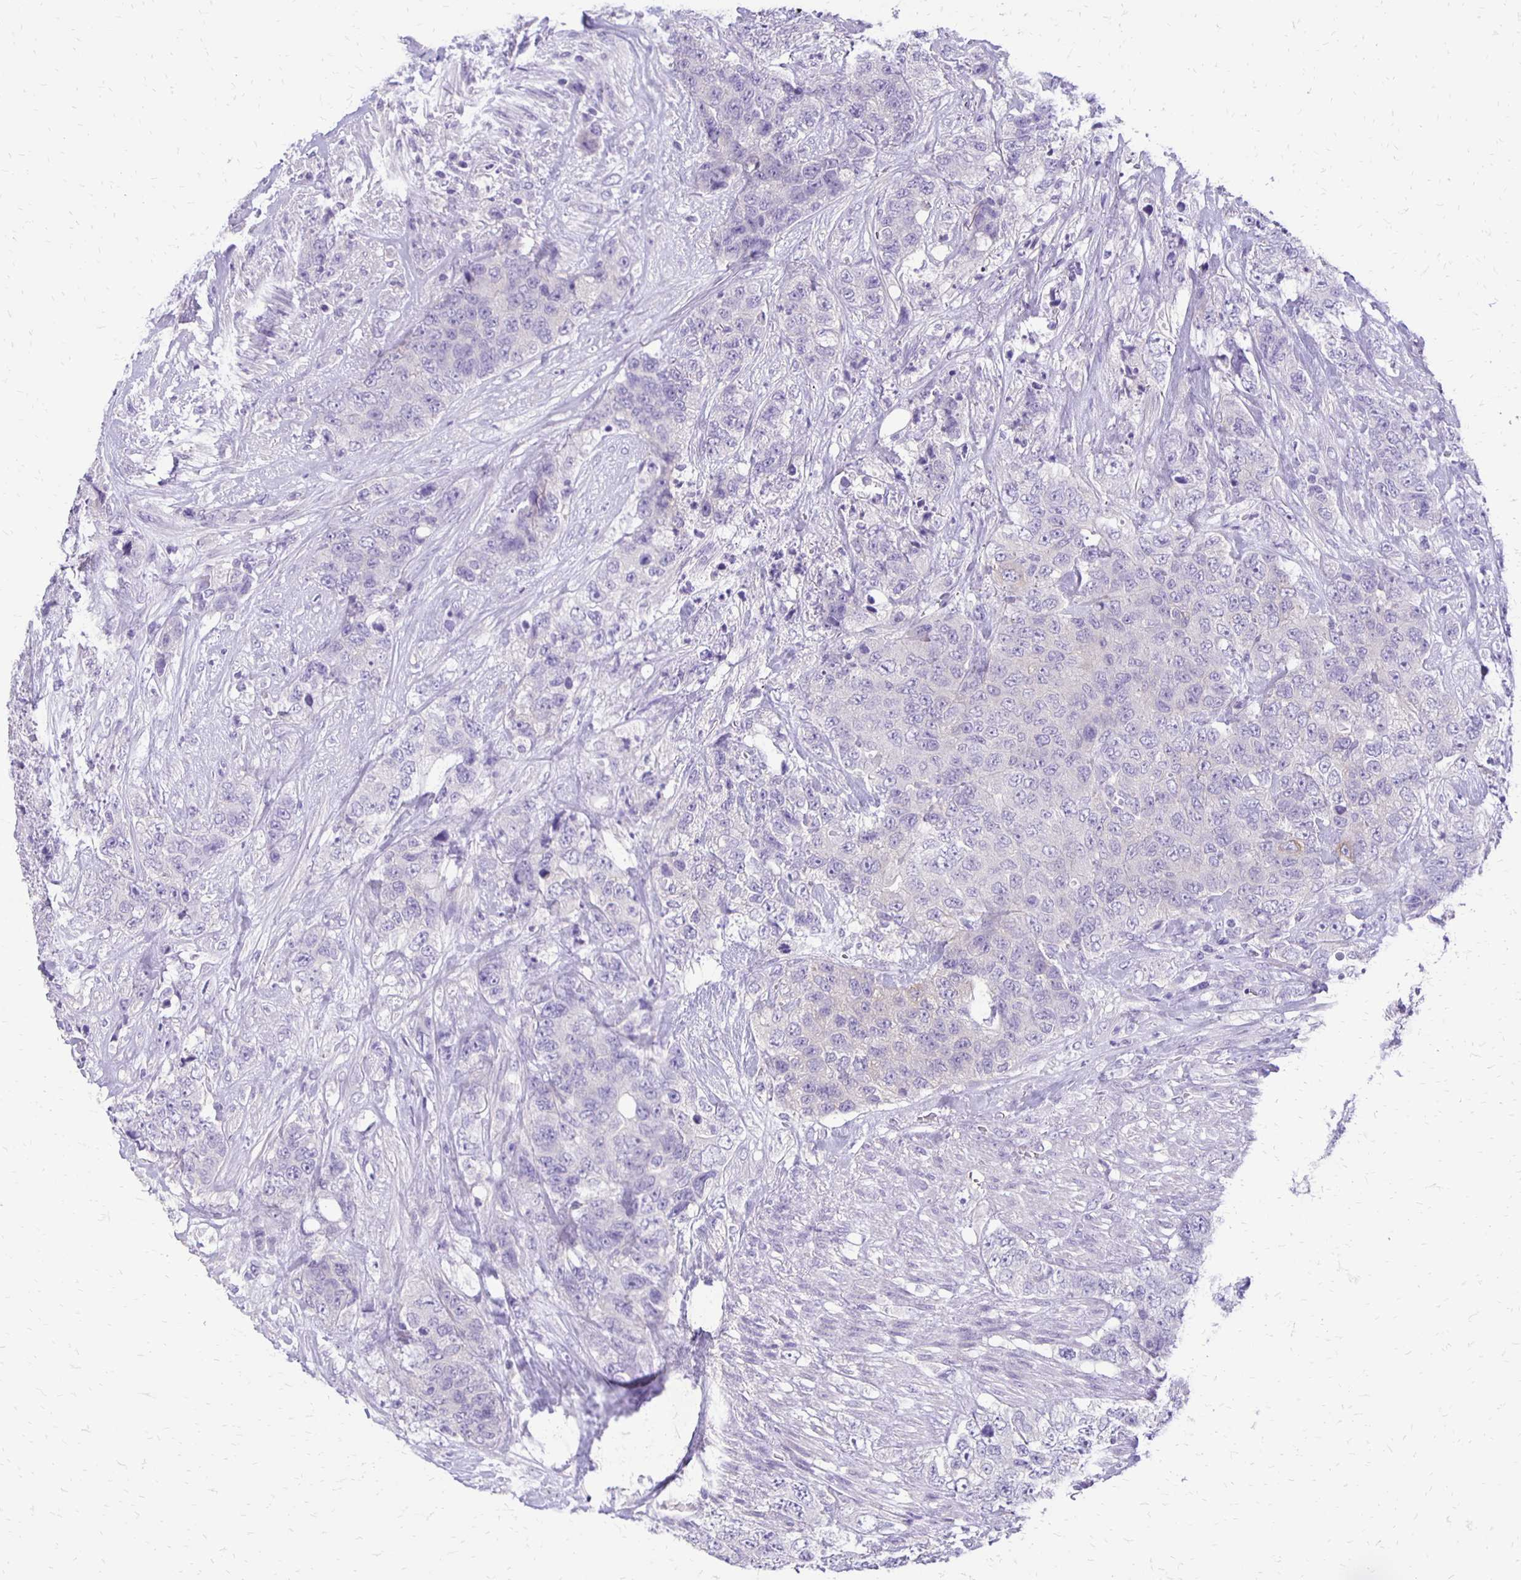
{"staining": {"intensity": "negative", "quantity": "none", "location": "none"}, "tissue": "urothelial cancer", "cell_type": "Tumor cells", "image_type": "cancer", "snomed": [{"axis": "morphology", "description": "Urothelial carcinoma, High grade"}, {"axis": "topography", "description": "Urinary bladder"}], "caption": "Immunohistochemistry photomicrograph of human urothelial cancer stained for a protein (brown), which shows no positivity in tumor cells.", "gene": "ANKRD45", "patient": {"sex": "female", "age": 78}}